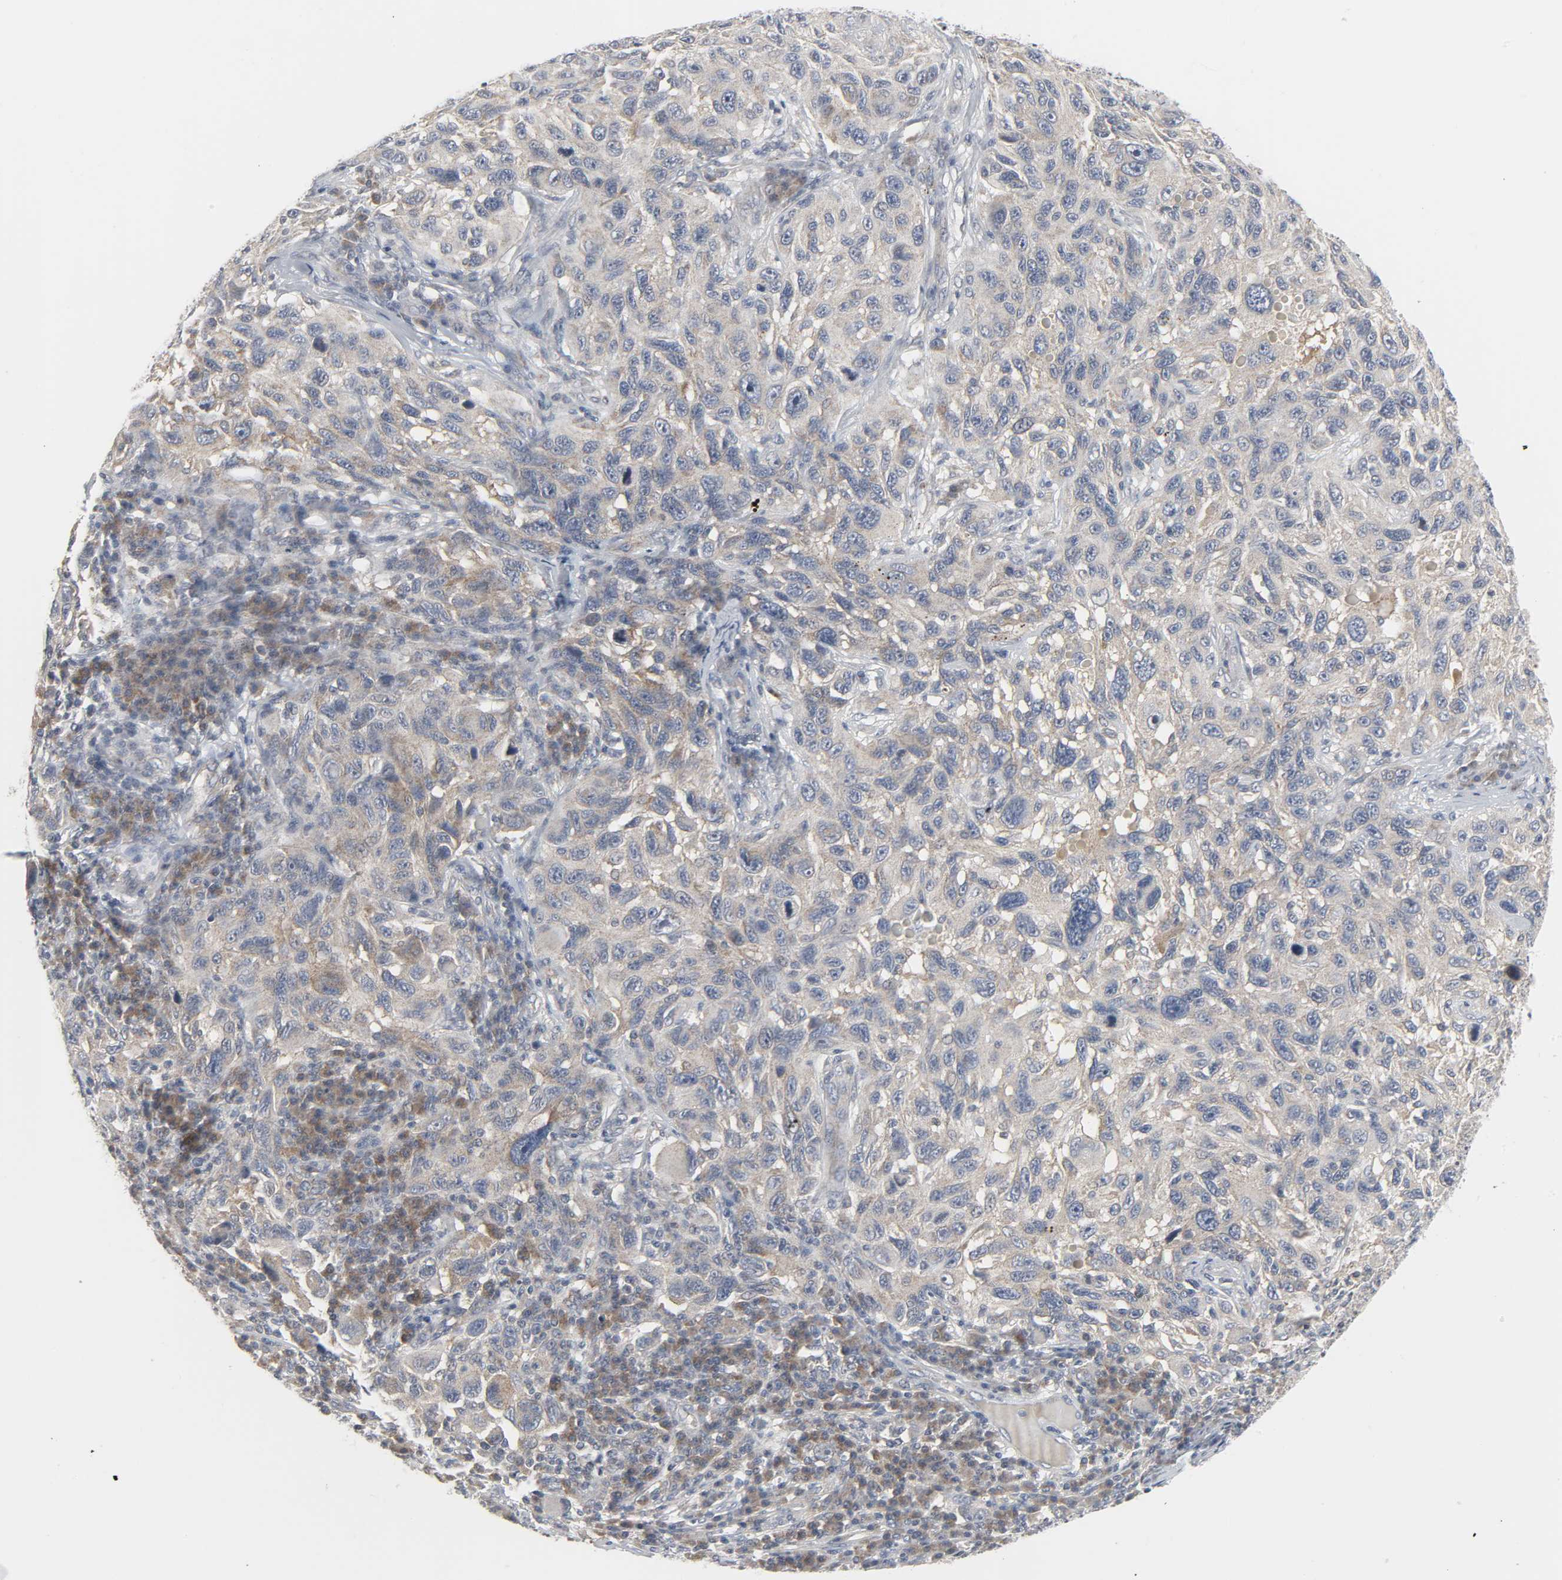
{"staining": {"intensity": "moderate", "quantity": ">75%", "location": "cytoplasmic/membranous"}, "tissue": "melanoma", "cell_type": "Tumor cells", "image_type": "cancer", "snomed": [{"axis": "morphology", "description": "Malignant melanoma, NOS"}, {"axis": "topography", "description": "Skin"}], "caption": "A high-resolution micrograph shows immunohistochemistry (IHC) staining of malignant melanoma, which exhibits moderate cytoplasmic/membranous expression in about >75% of tumor cells.", "gene": "CLIP1", "patient": {"sex": "male", "age": 53}}